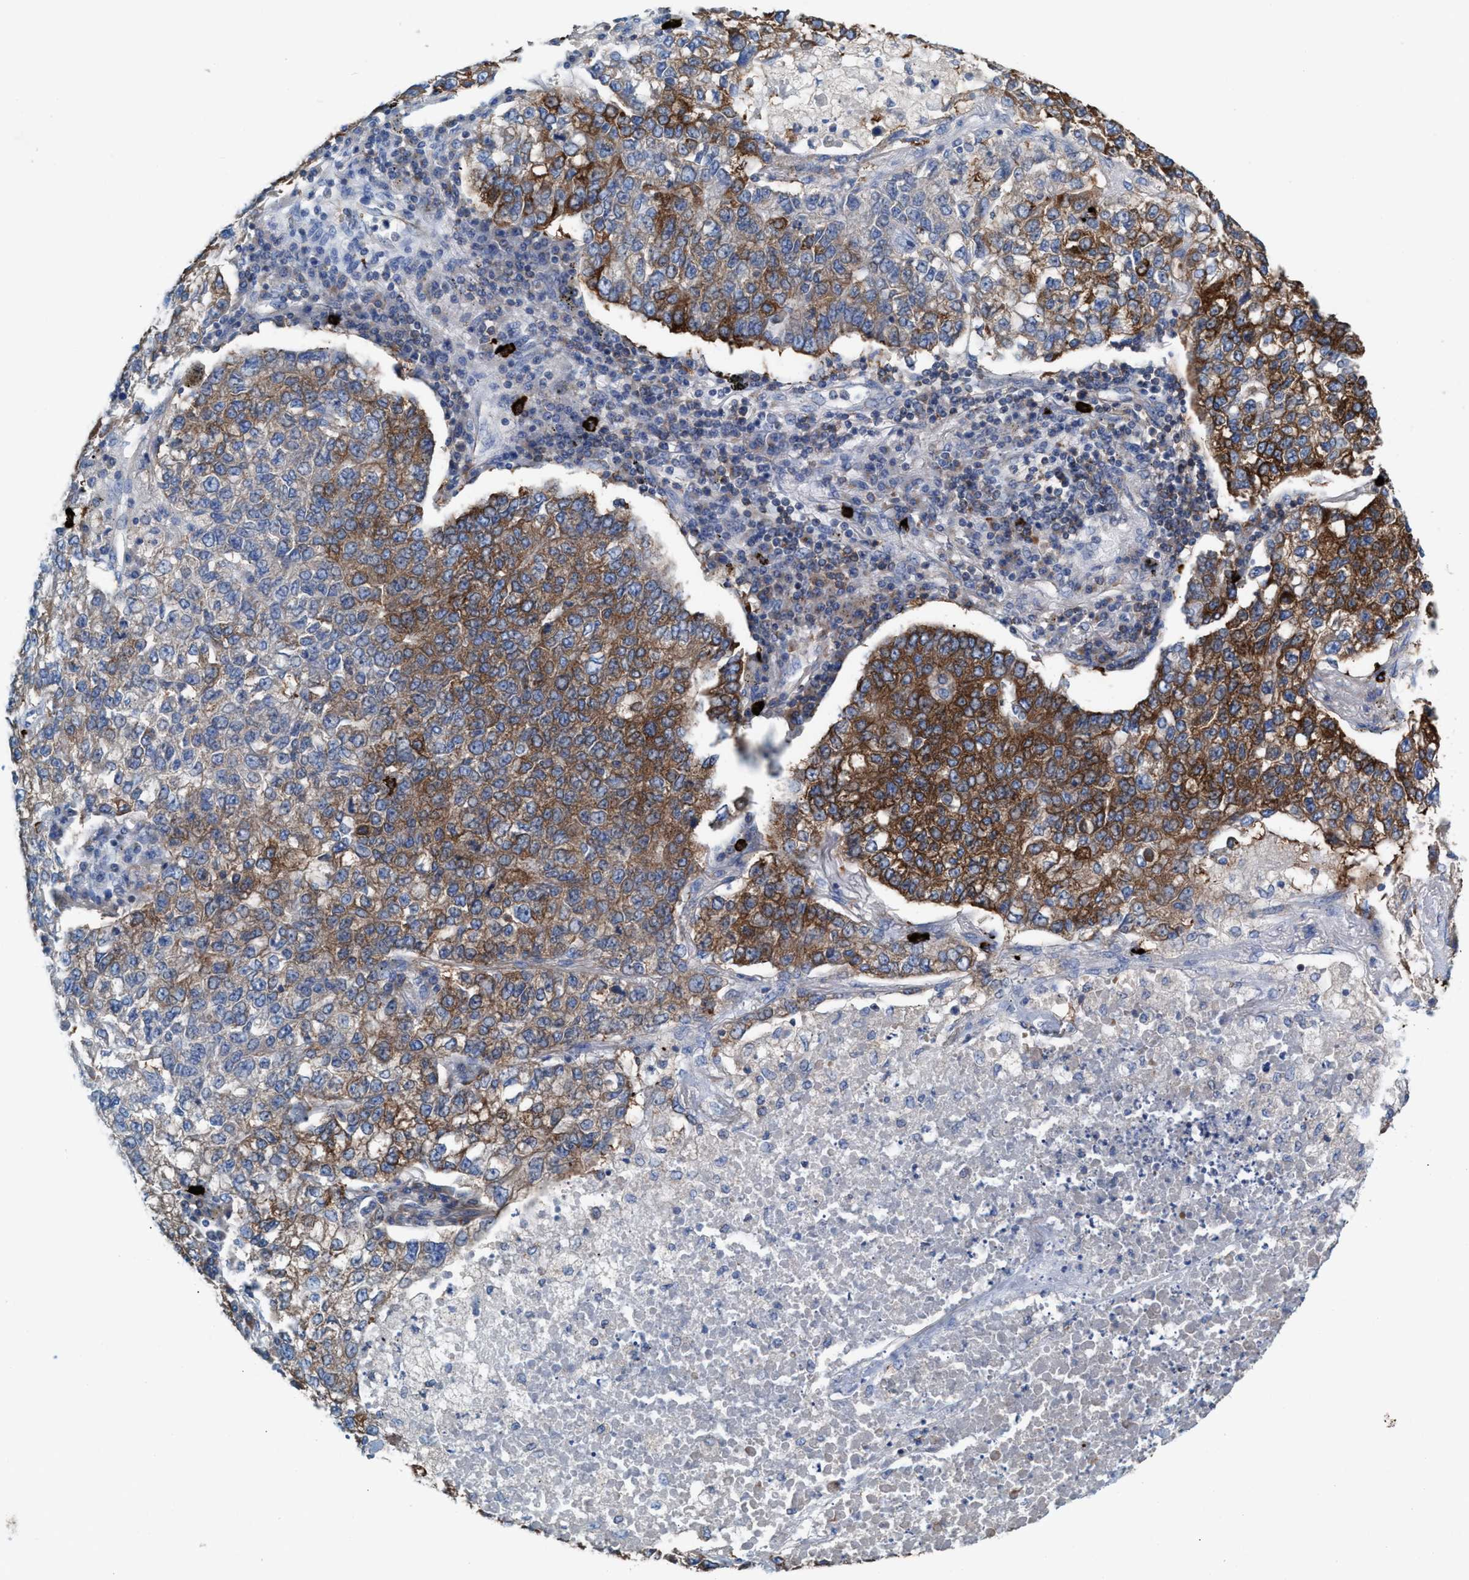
{"staining": {"intensity": "moderate", "quantity": ">75%", "location": "cytoplasmic/membranous"}, "tissue": "lung cancer", "cell_type": "Tumor cells", "image_type": "cancer", "snomed": [{"axis": "morphology", "description": "Adenocarcinoma, NOS"}, {"axis": "topography", "description": "Lung"}], "caption": "Lung cancer was stained to show a protein in brown. There is medium levels of moderate cytoplasmic/membranous staining in approximately >75% of tumor cells.", "gene": "NYAP1", "patient": {"sex": "male", "age": 49}}